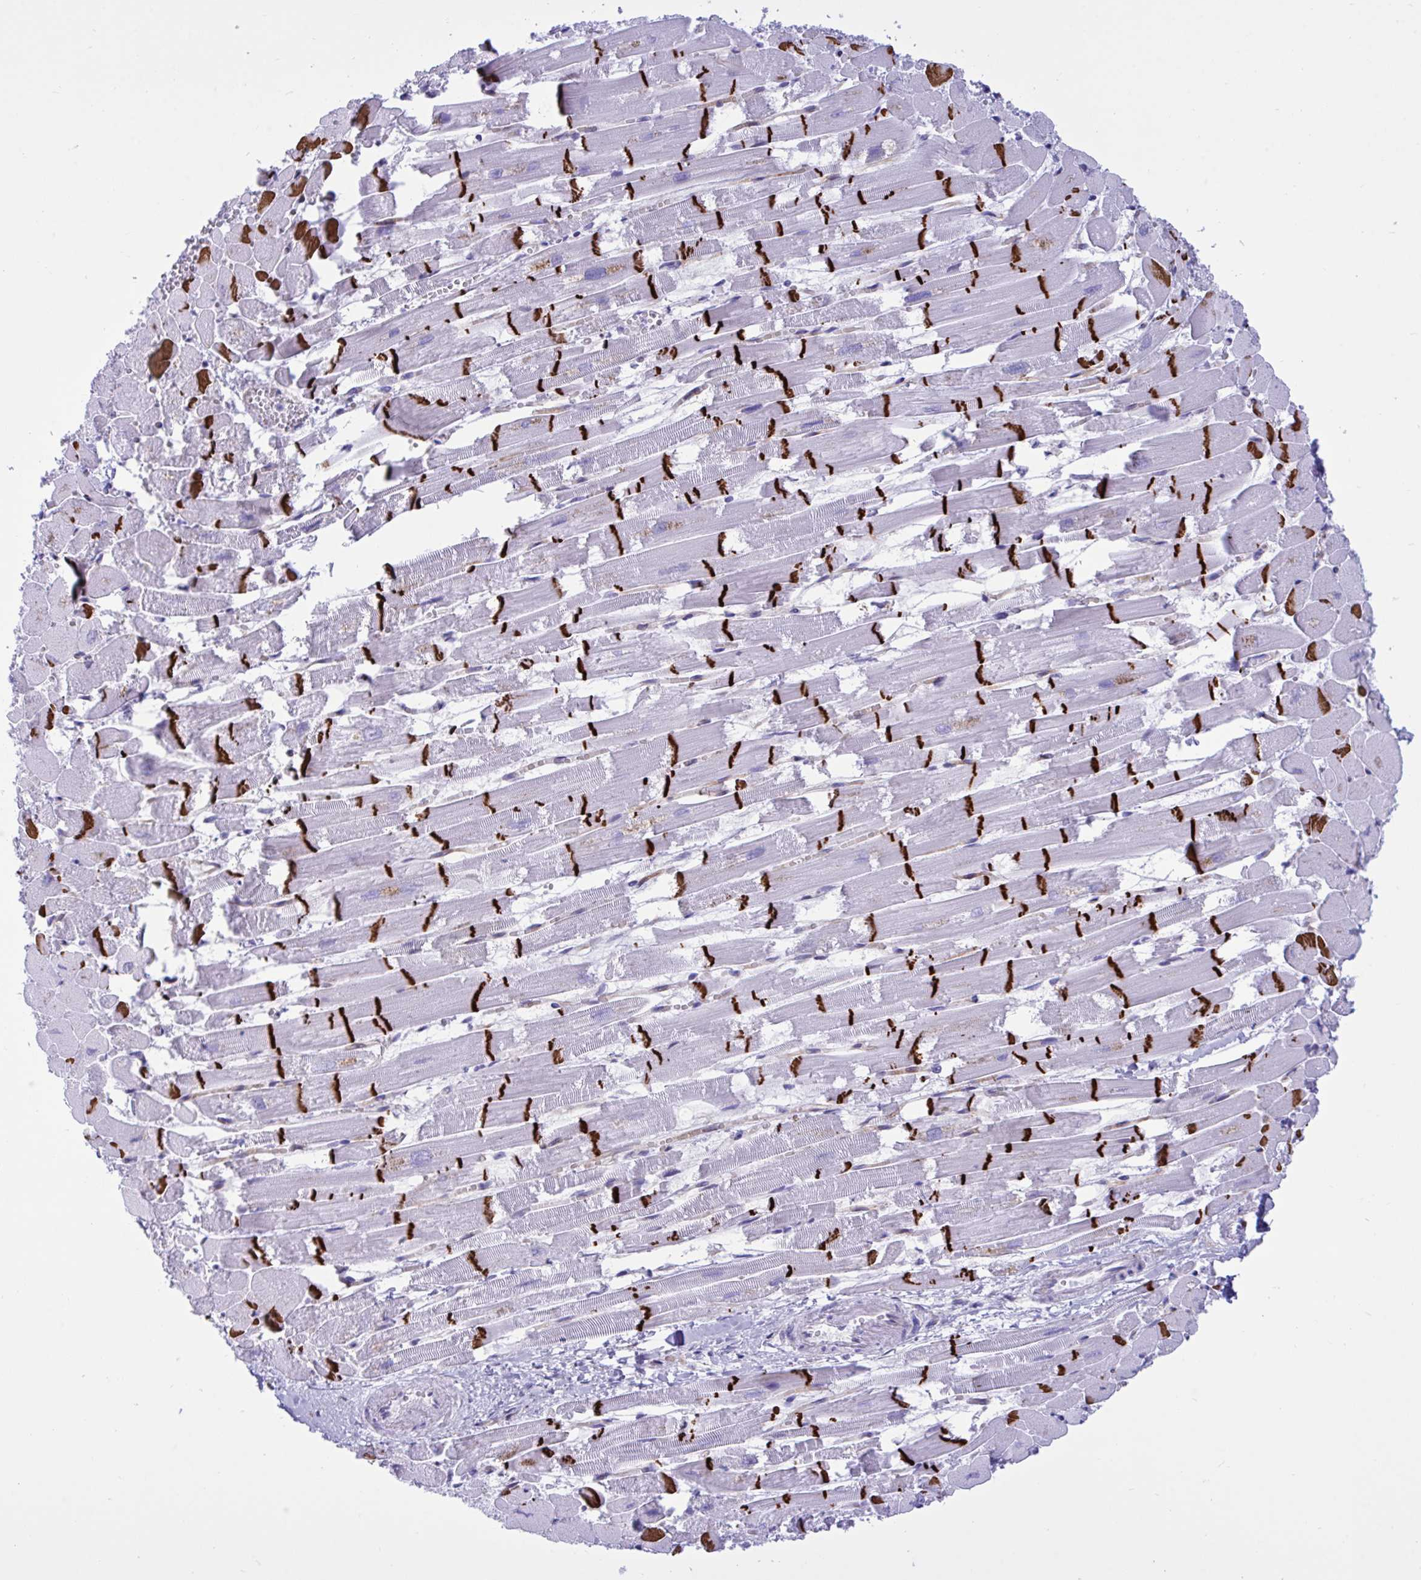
{"staining": {"intensity": "strong", "quantity": "25%-75%", "location": "cytoplasmic/membranous"}, "tissue": "heart muscle", "cell_type": "Cardiomyocytes", "image_type": "normal", "snomed": [{"axis": "morphology", "description": "Normal tissue, NOS"}, {"axis": "topography", "description": "Heart"}], "caption": "High-magnification brightfield microscopy of normal heart muscle stained with DAB (3,3'-diaminobenzidine) (brown) and counterstained with hematoxylin (blue). cardiomyocytes exhibit strong cytoplasmic/membranous positivity is present in about25%-75% of cells. The protein of interest is shown in brown color, while the nuclei are stained blue.", "gene": "BEX5", "patient": {"sex": "female", "age": 52}}